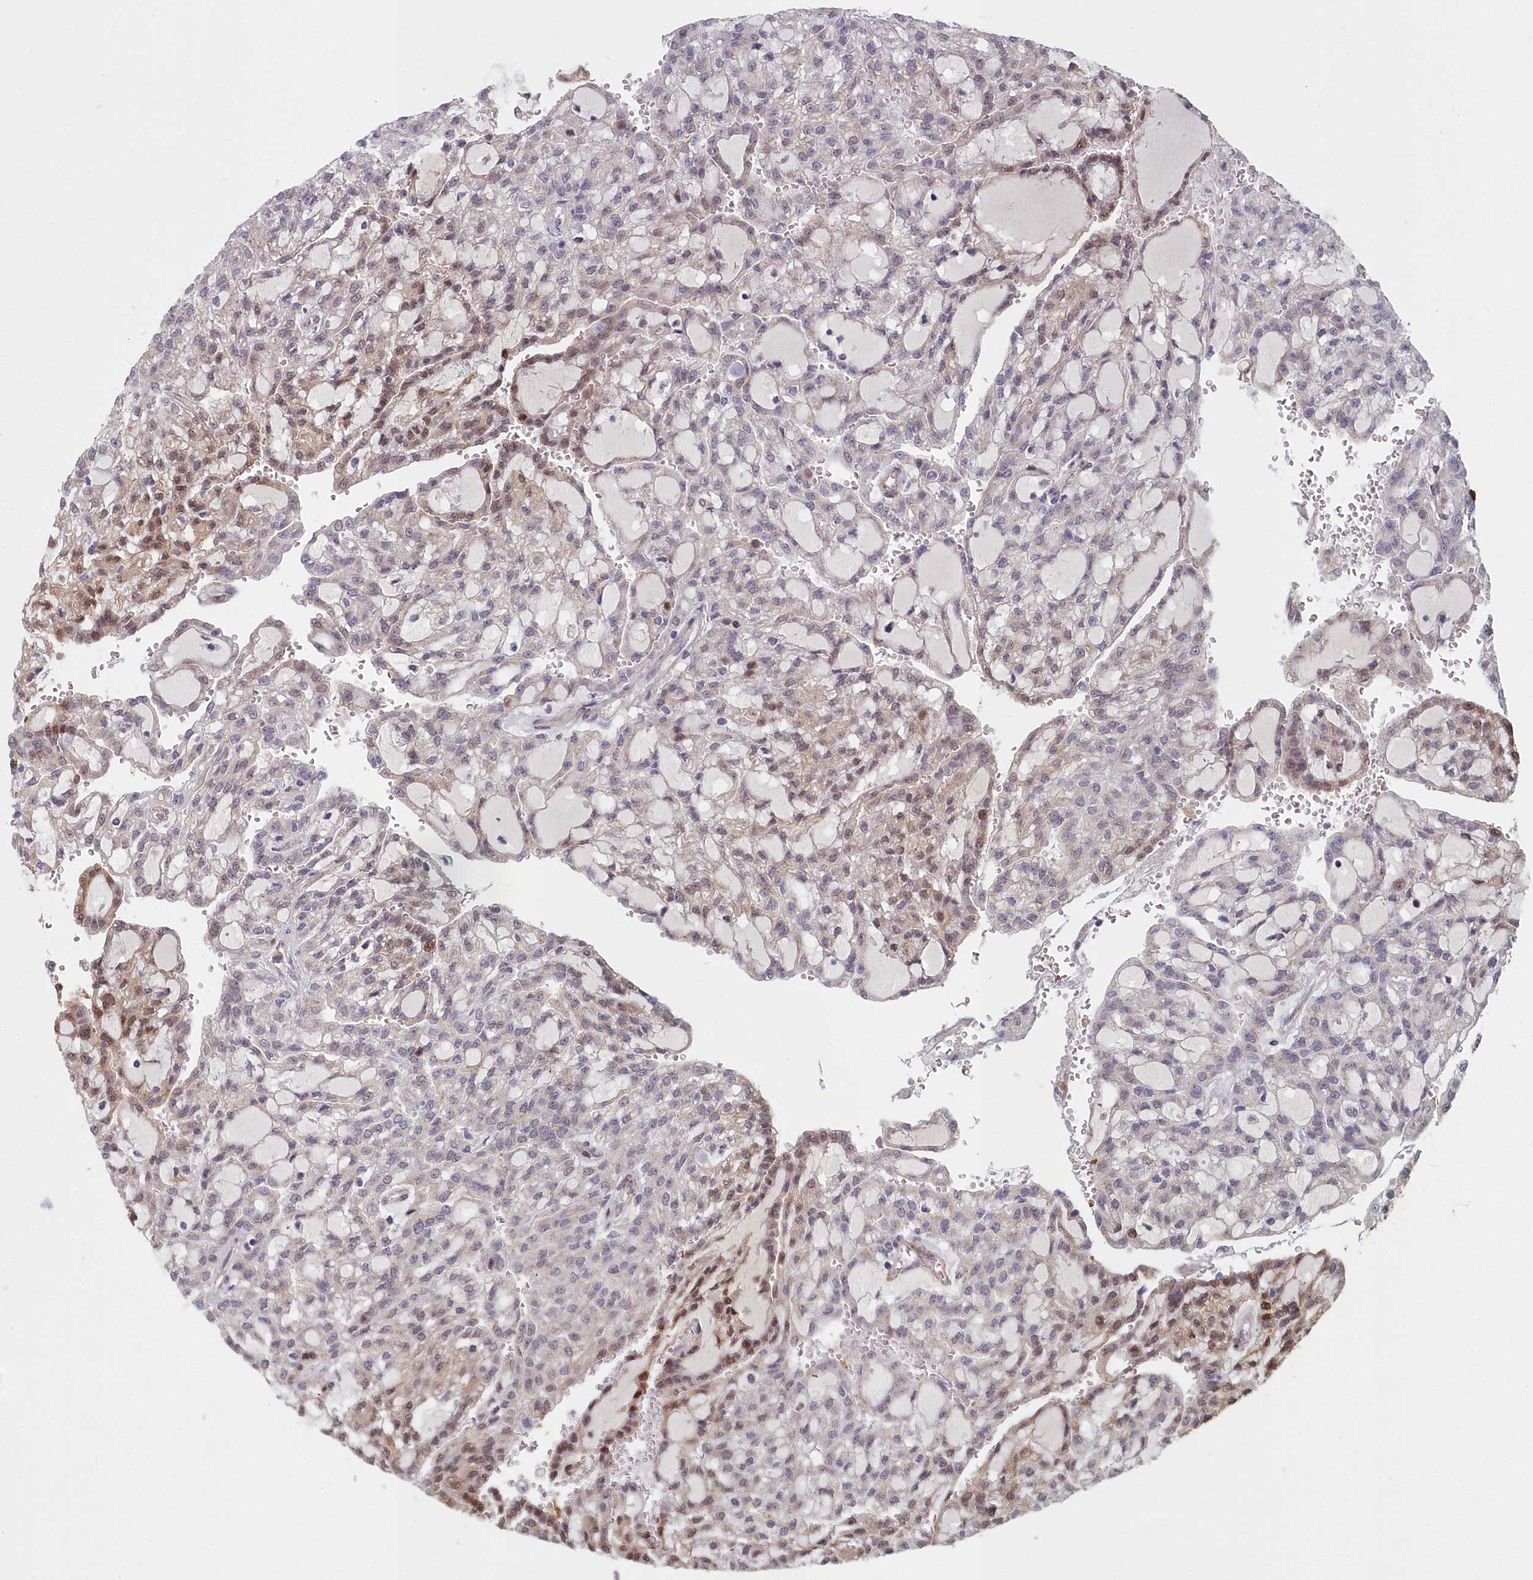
{"staining": {"intensity": "moderate", "quantity": "<25%", "location": "cytoplasmic/membranous,nuclear"}, "tissue": "renal cancer", "cell_type": "Tumor cells", "image_type": "cancer", "snomed": [{"axis": "morphology", "description": "Adenocarcinoma, NOS"}, {"axis": "topography", "description": "Kidney"}], "caption": "Immunohistochemistry photomicrograph of human adenocarcinoma (renal) stained for a protein (brown), which shows low levels of moderate cytoplasmic/membranous and nuclear expression in approximately <25% of tumor cells.", "gene": "ZNF626", "patient": {"sex": "male", "age": 63}}